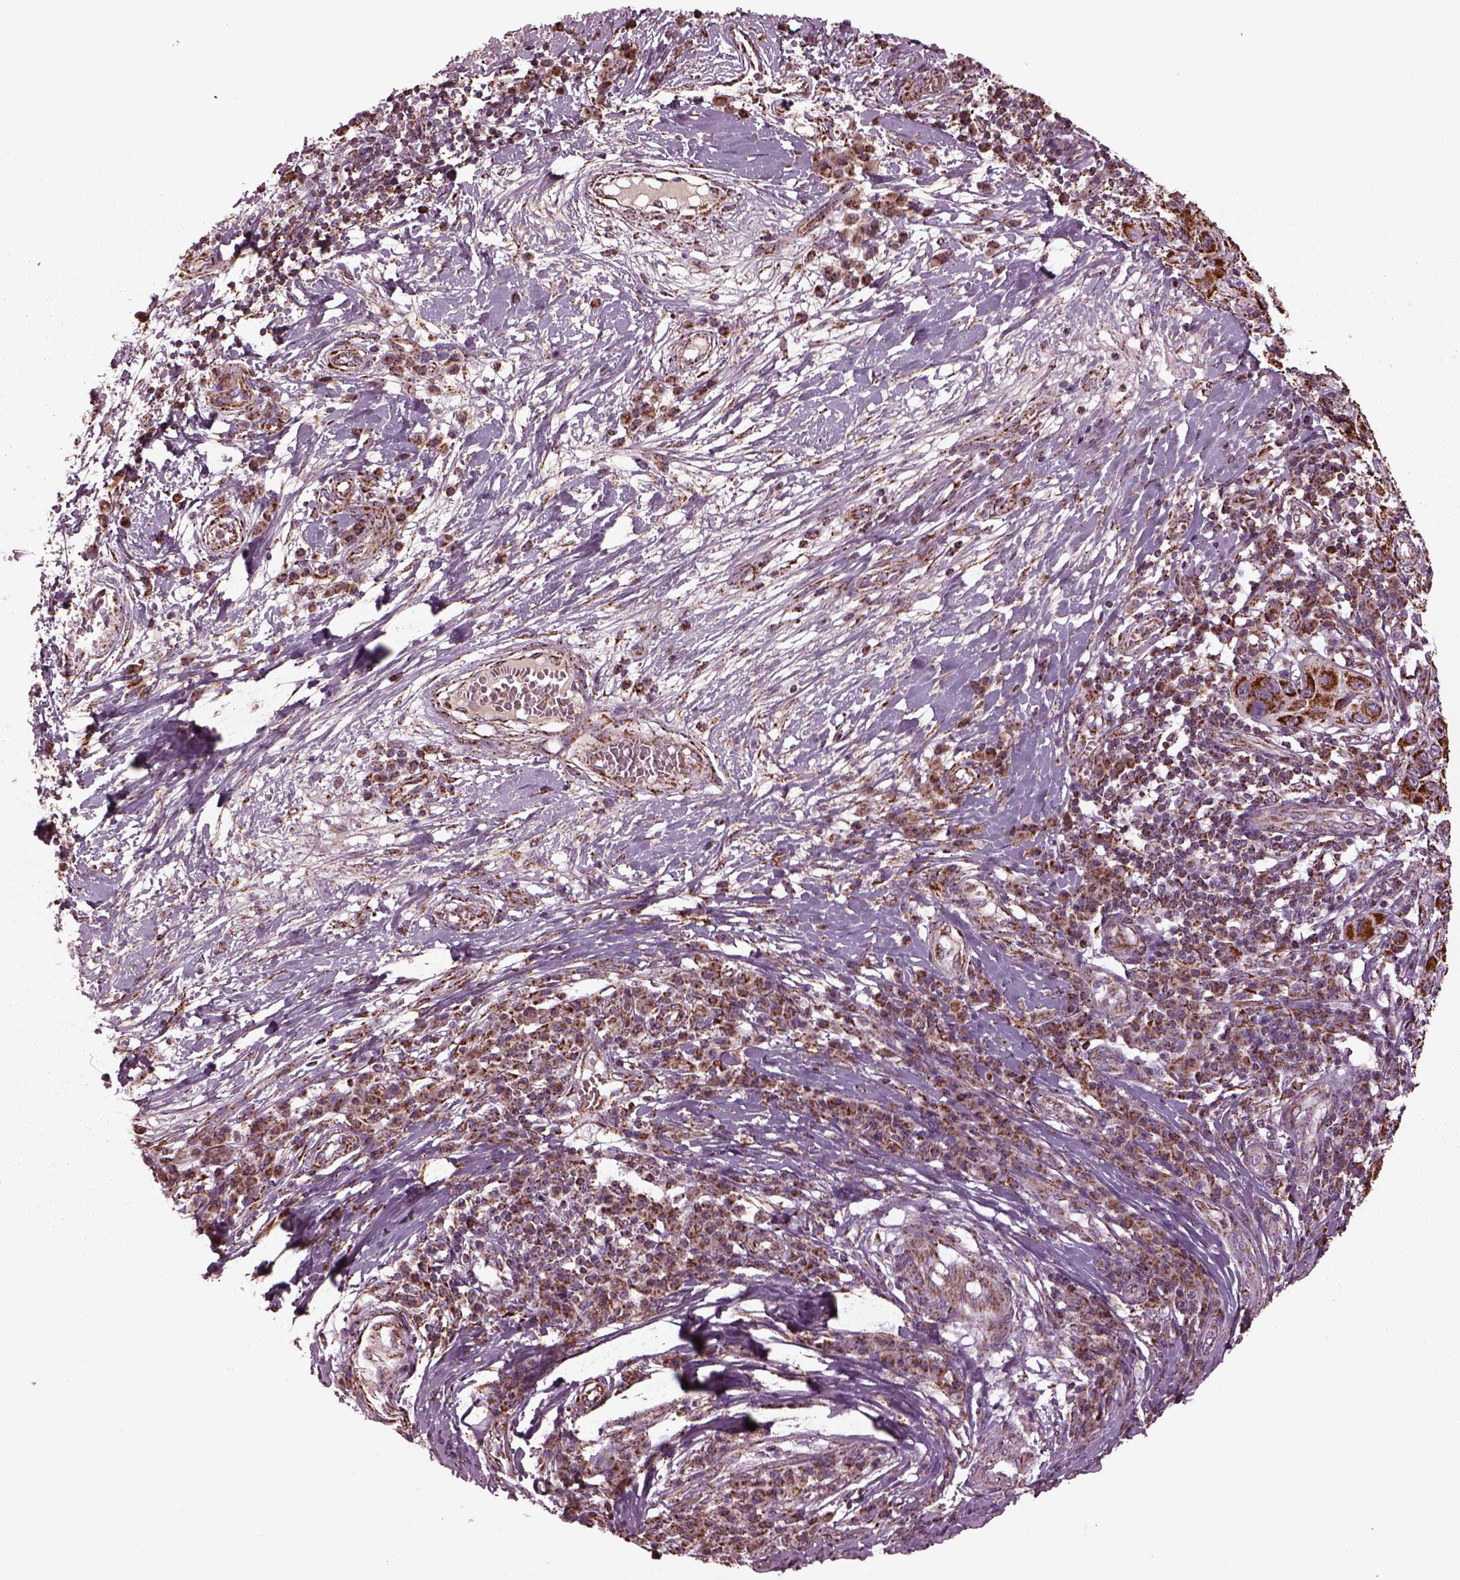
{"staining": {"intensity": "strong", "quantity": ">75%", "location": "cytoplasmic/membranous"}, "tissue": "melanoma", "cell_type": "Tumor cells", "image_type": "cancer", "snomed": [{"axis": "morphology", "description": "Malignant melanoma, NOS"}, {"axis": "topography", "description": "Skin"}], "caption": "Malignant melanoma tissue displays strong cytoplasmic/membranous positivity in about >75% of tumor cells, visualized by immunohistochemistry.", "gene": "TMEM254", "patient": {"sex": "male", "age": 53}}